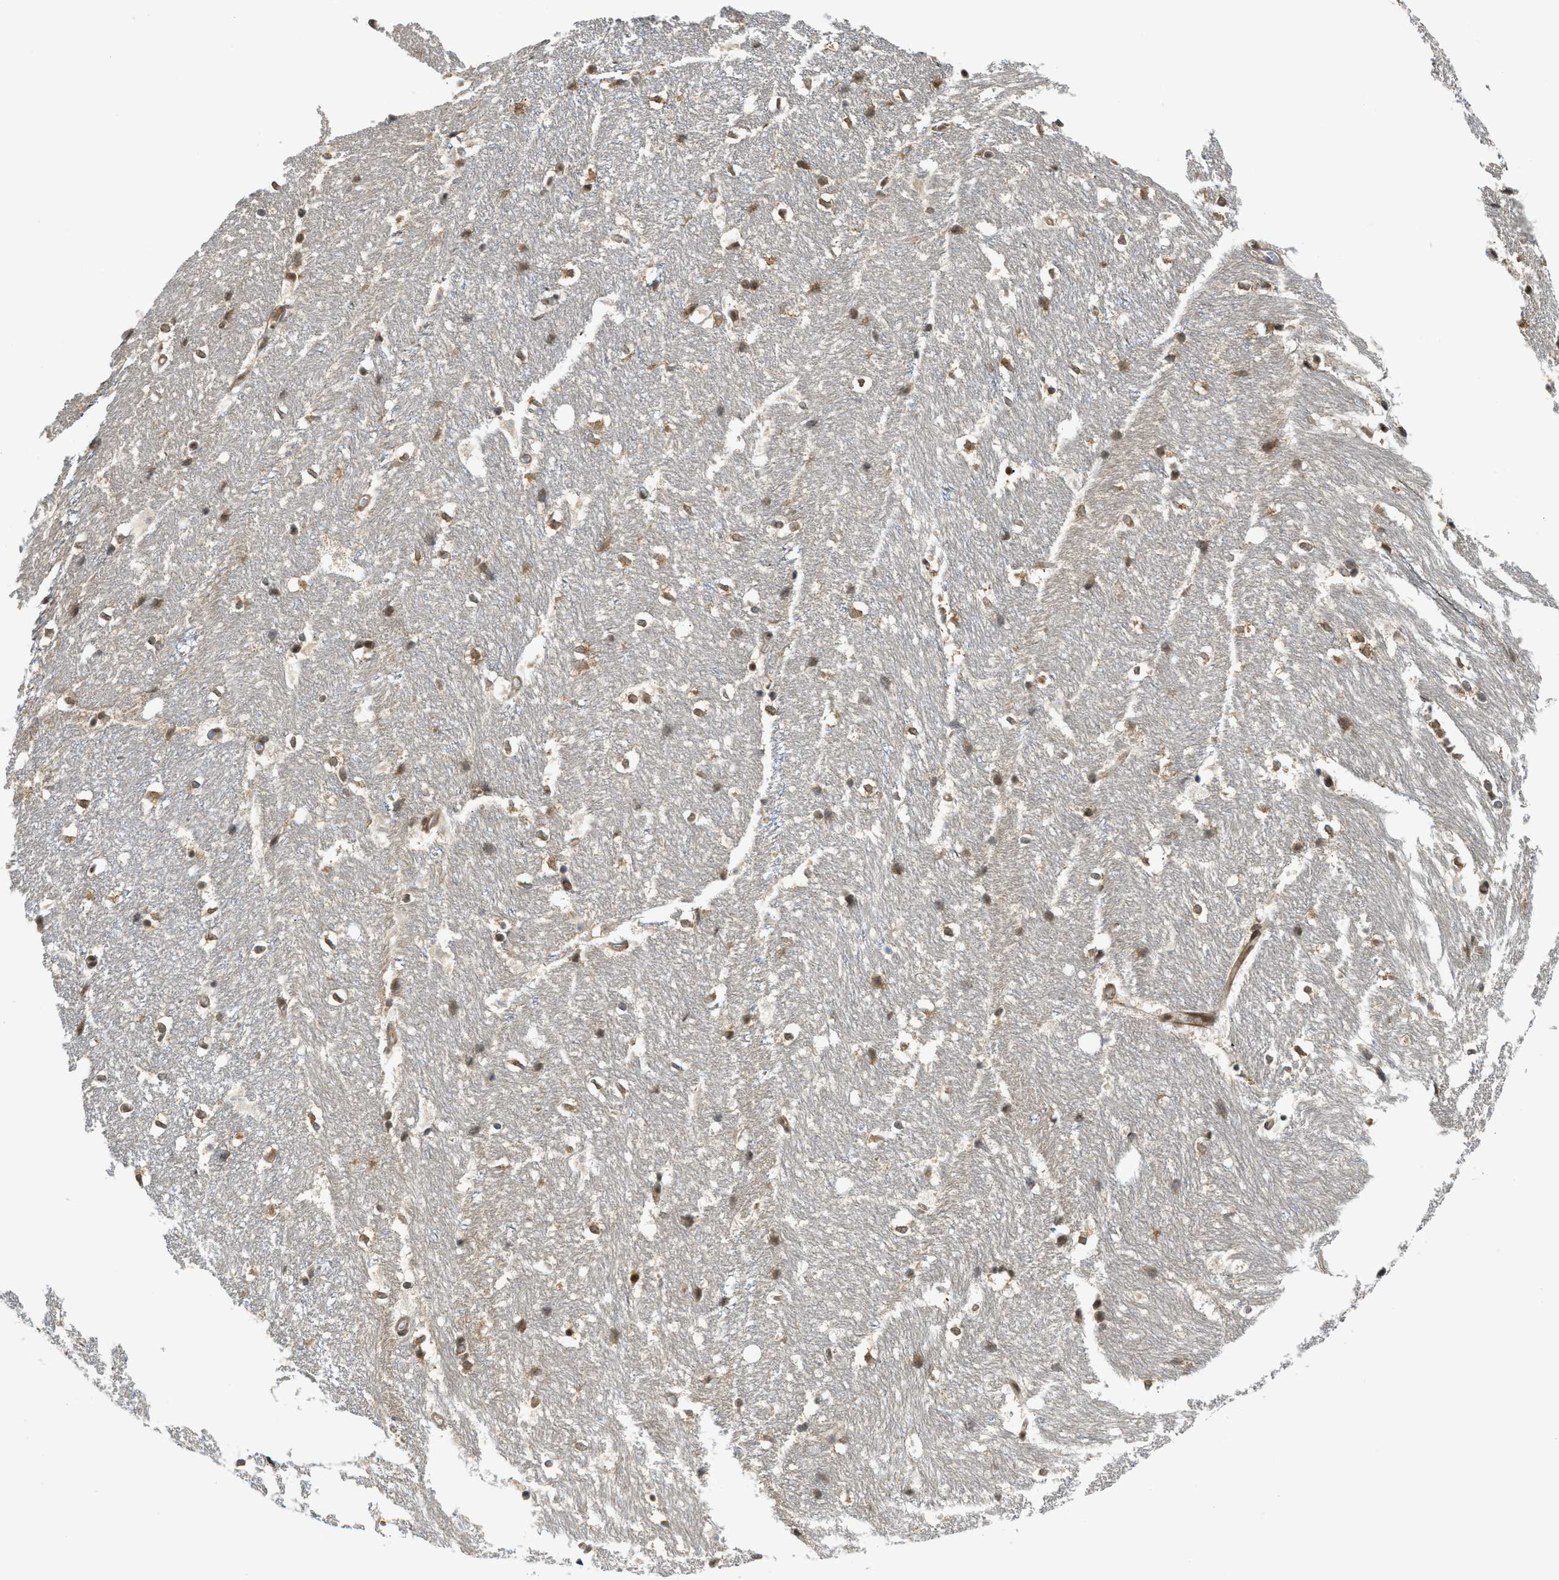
{"staining": {"intensity": "moderate", "quantity": "25%-75%", "location": "nuclear"}, "tissue": "hippocampus", "cell_type": "Glial cells", "image_type": "normal", "snomed": [{"axis": "morphology", "description": "Normal tissue, NOS"}, {"axis": "topography", "description": "Hippocampus"}], "caption": "An image of hippocampus stained for a protein shows moderate nuclear brown staining in glial cells.", "gene": "TACC1", "patient": {"sex": "female", "age": 19}}